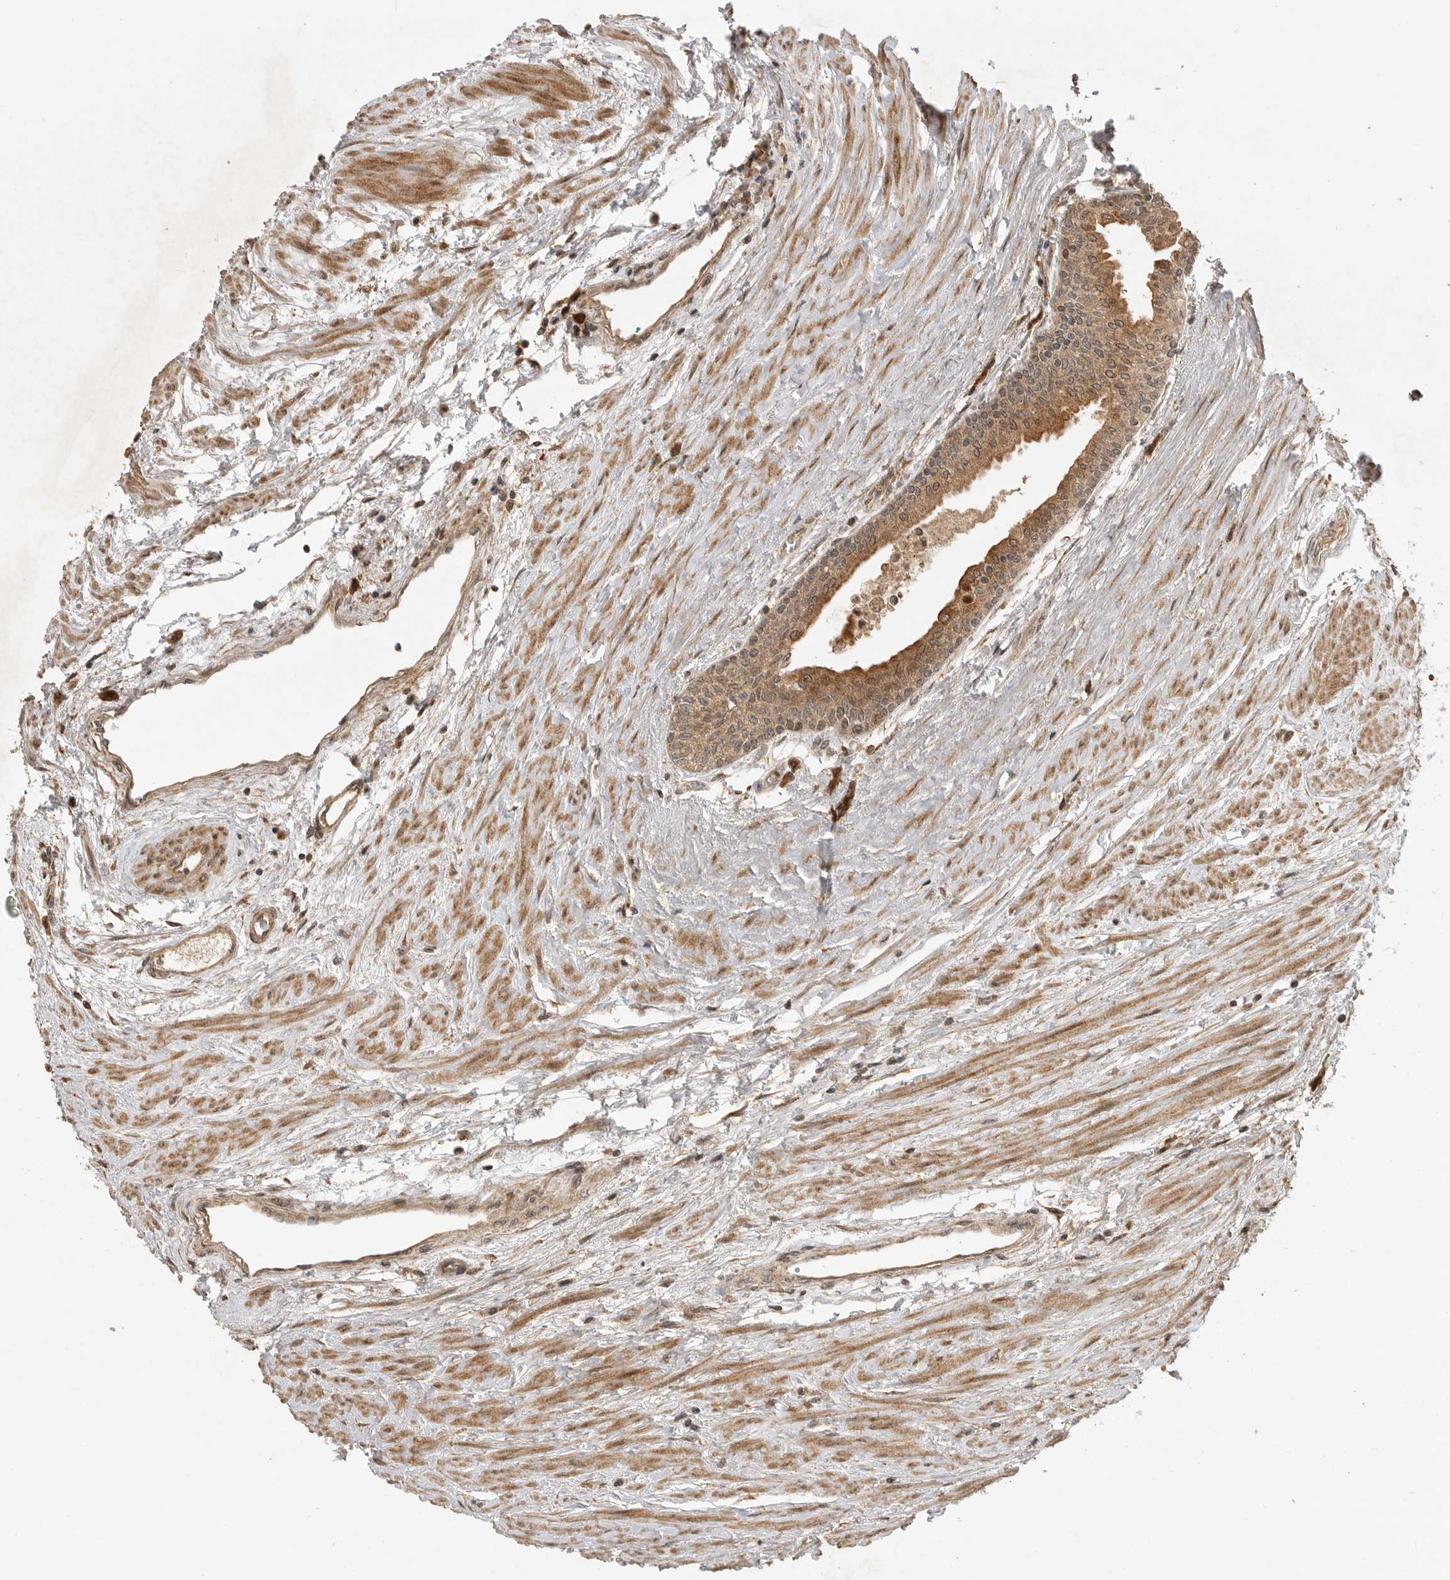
{"staining": {"intensity": "moderate", "quantity": "25%-75%", "location": "cytoplasmic/membranous"}, "tissue": "prostate cancer", "cell_type": "Tumor cells", "image_type": "cancer", "snomed": [{"axis": "morphology", "description": "Adenocarcinoma, High grade"}, {"axis": "topography", "description": "Prostate"}], "caption": "Immunohistochemical staining of prostate high-grade adenocarcinoma exhibits medium levels of moderate cytoplasmic/membranous staining in about 25%-75% of tumor cells.", "gene": "BOC", "patient": {"sex": "male", "age": 61}}